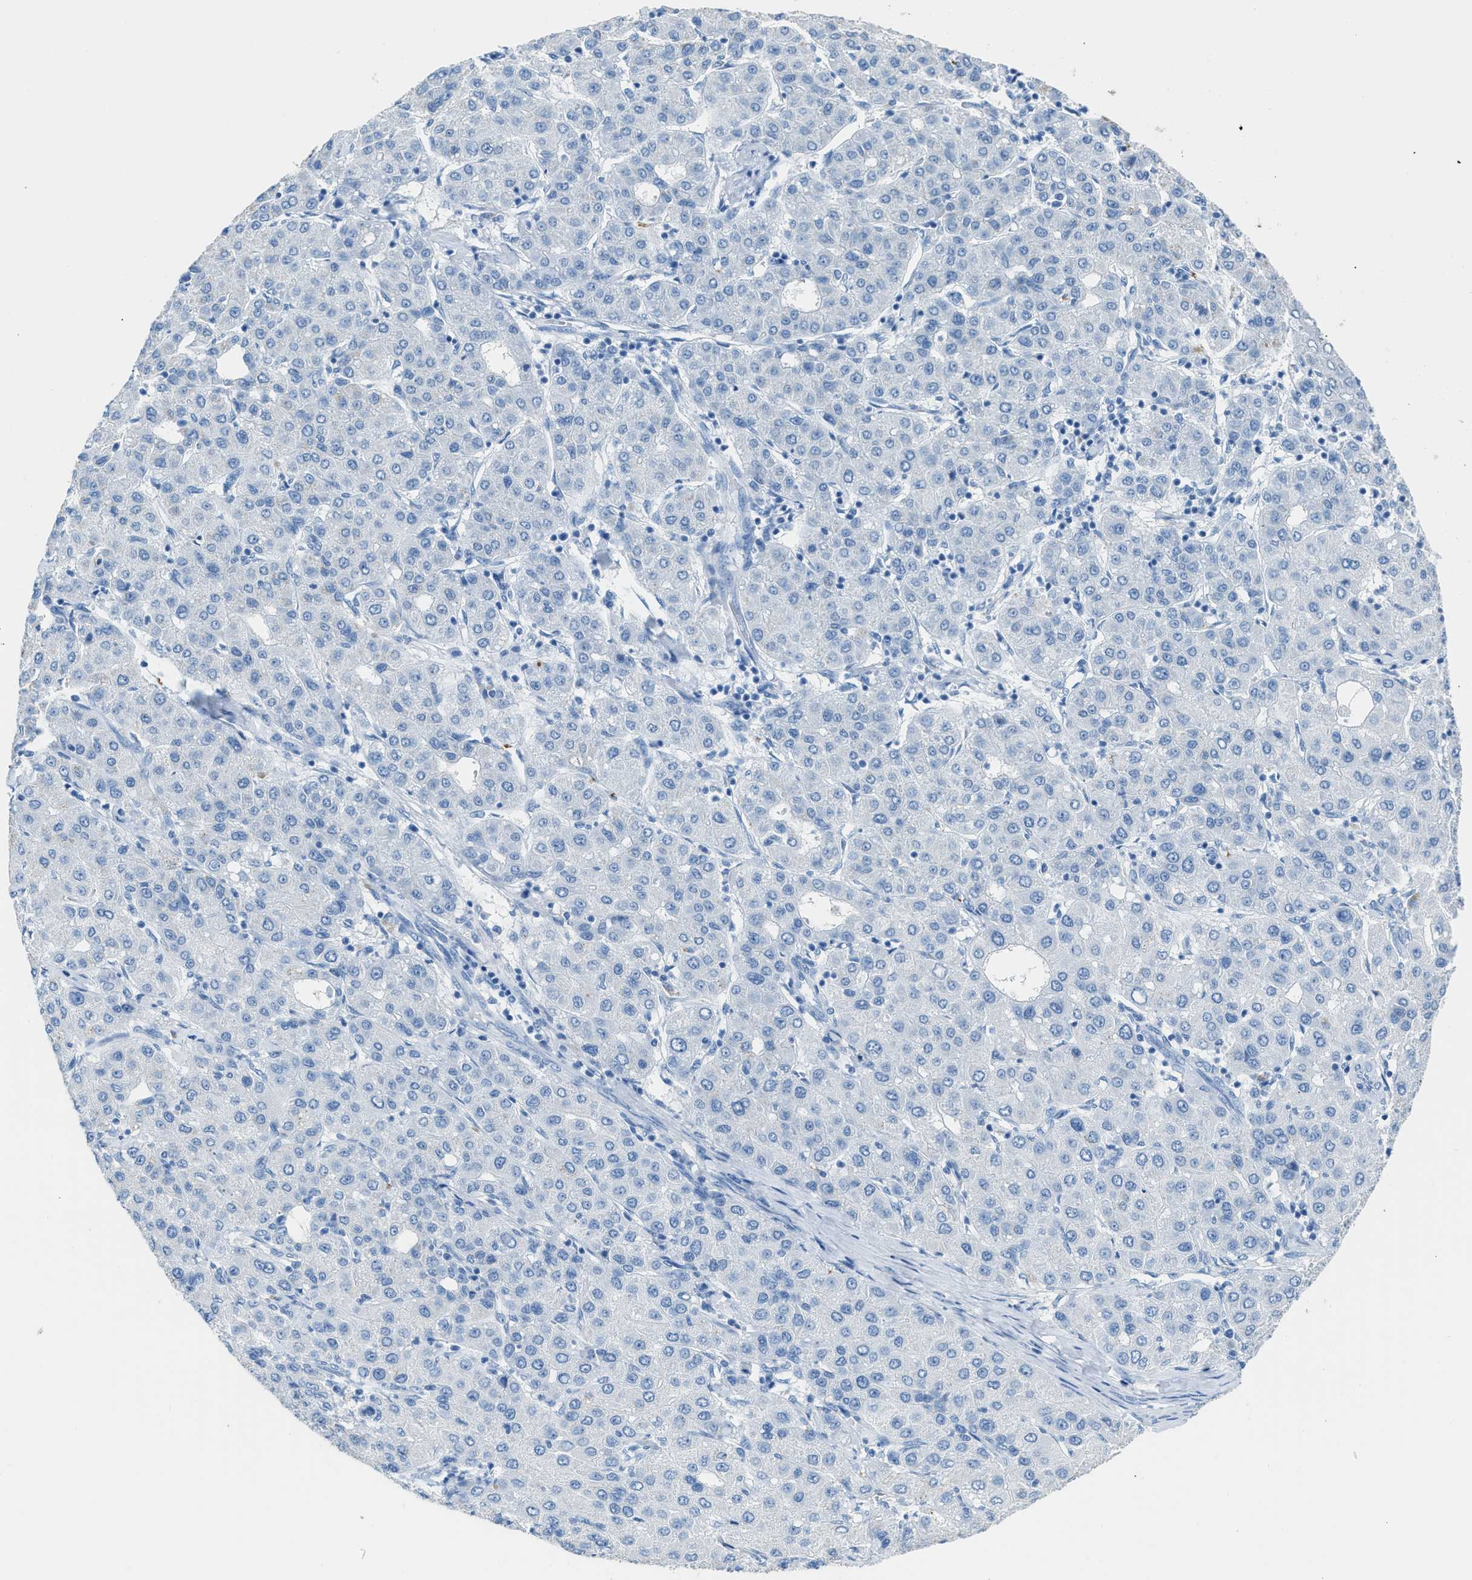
{"staining": {"intensity": "negative", "quantity": "none", "location": "none"}, "tissue": "liver cancer", "cell_type": "Tumor cells", "image_type": "cancer", "snomed": [{"axis": "morphology", "description": "Carcinoma, Hepatocellular, NOS"}, {"axis": "topography", "description": "Liver"}], "caption": "An immunohistochemistry (IHC) micrograph of liver hepatocellular carcinoma is shown. There is no staining in tumor cells of liver hepatocellular carcinoma.", "gene": "FAIM2", "patient": {"sex": "male", "age": 65}}